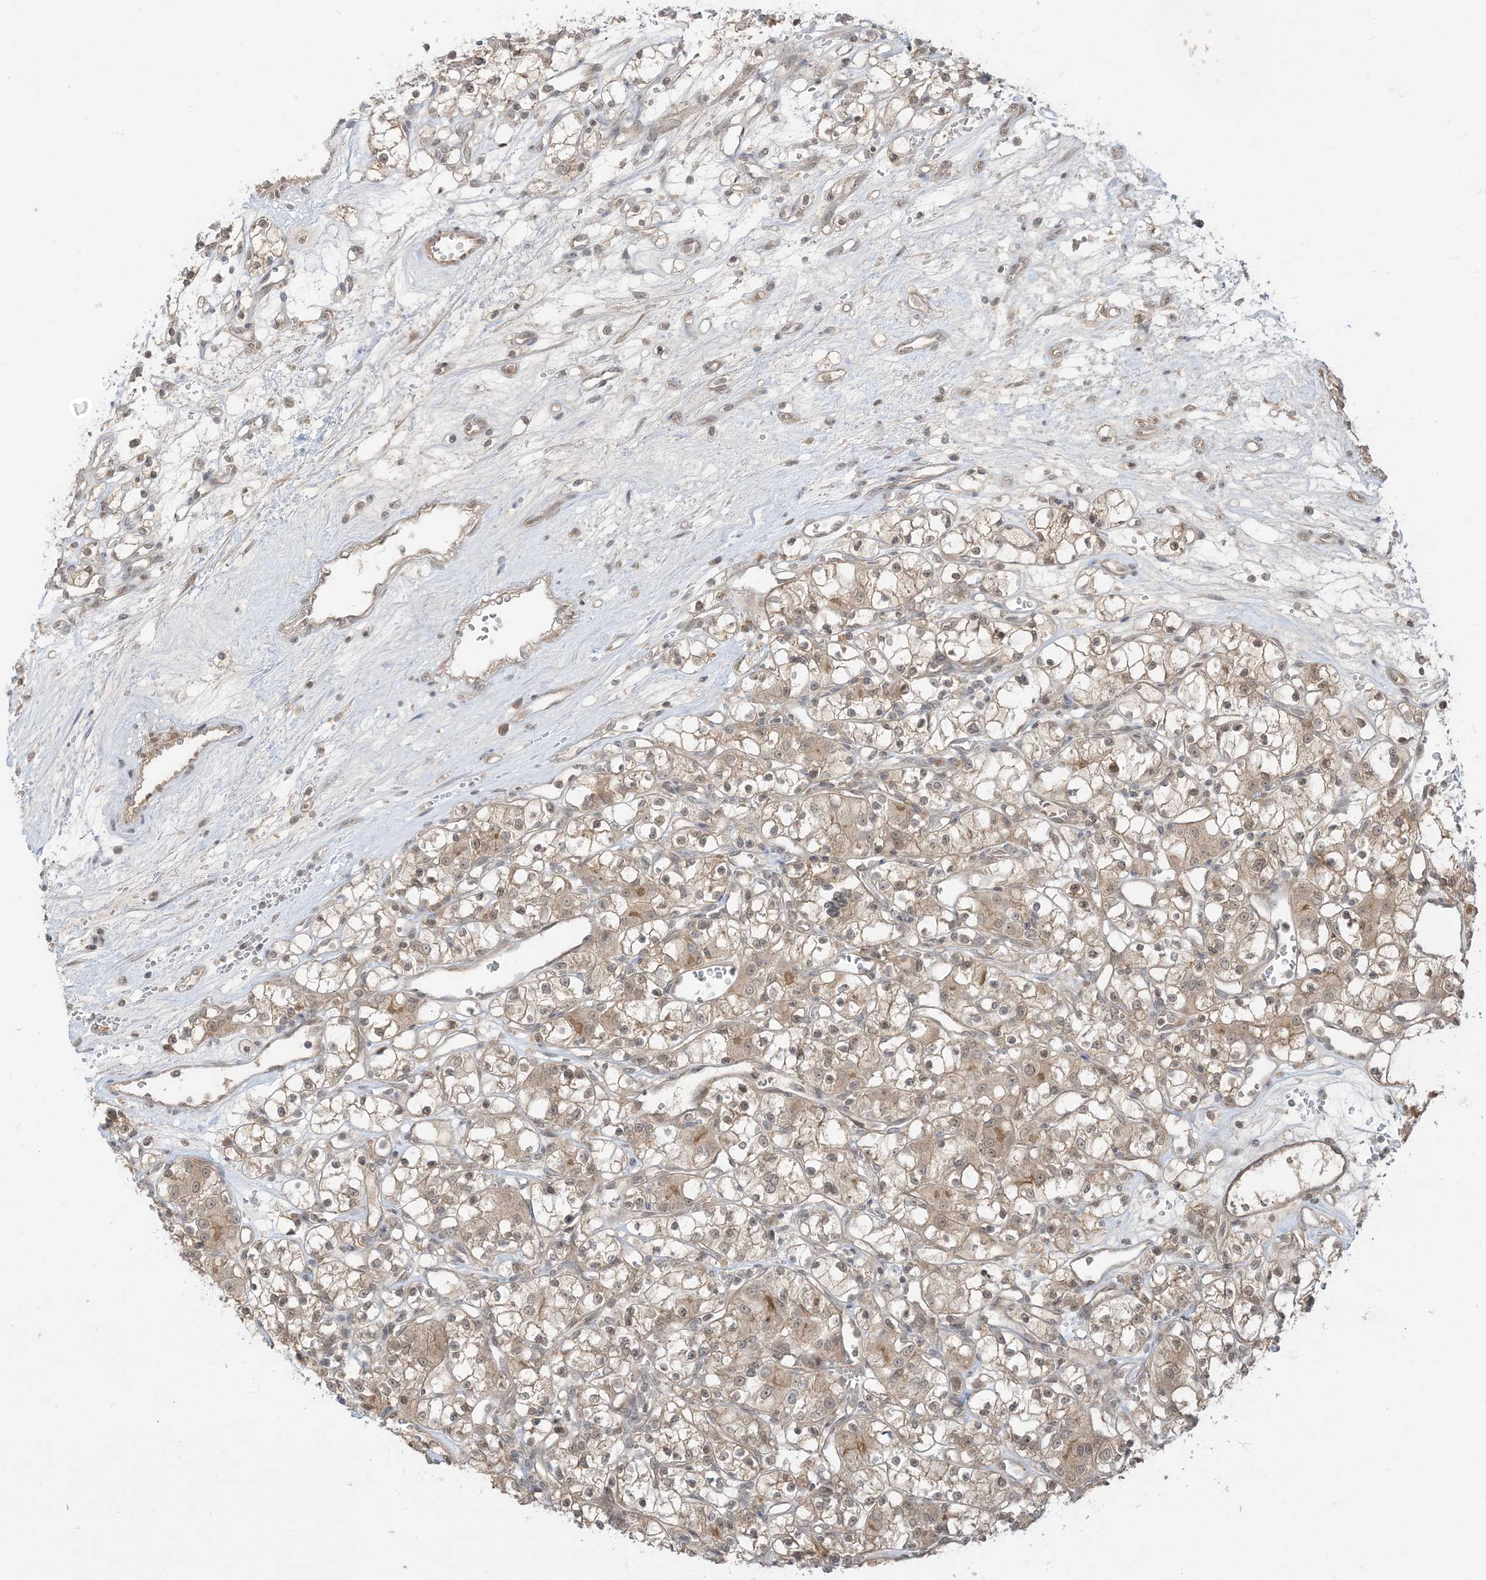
{"staining": {"intensity": "weak", "quantity": "25%-75%", "location": "cytoplasmic/membranous,nuclear"}, "tissue": "renal cancer", "cell_type": "Tumor cells", "image_type": "cancer", "snomed": [{"axis": "morphology", "description": "Adenocarcinoma, NOS"}, {"axis": "topography", "description": "Kidney"}], "caption": "IHC (DAB) staining of adenocarcinoma (renal) exhibits weak cytoplasmic/membranous and nuclear protein positivity in approximately 25%-75% of tumor cells. (Brightfield microscopy of DAB IHC at high magnification).", "gene": "TBCC", "patient": {"sex": "female", "age": 59}}